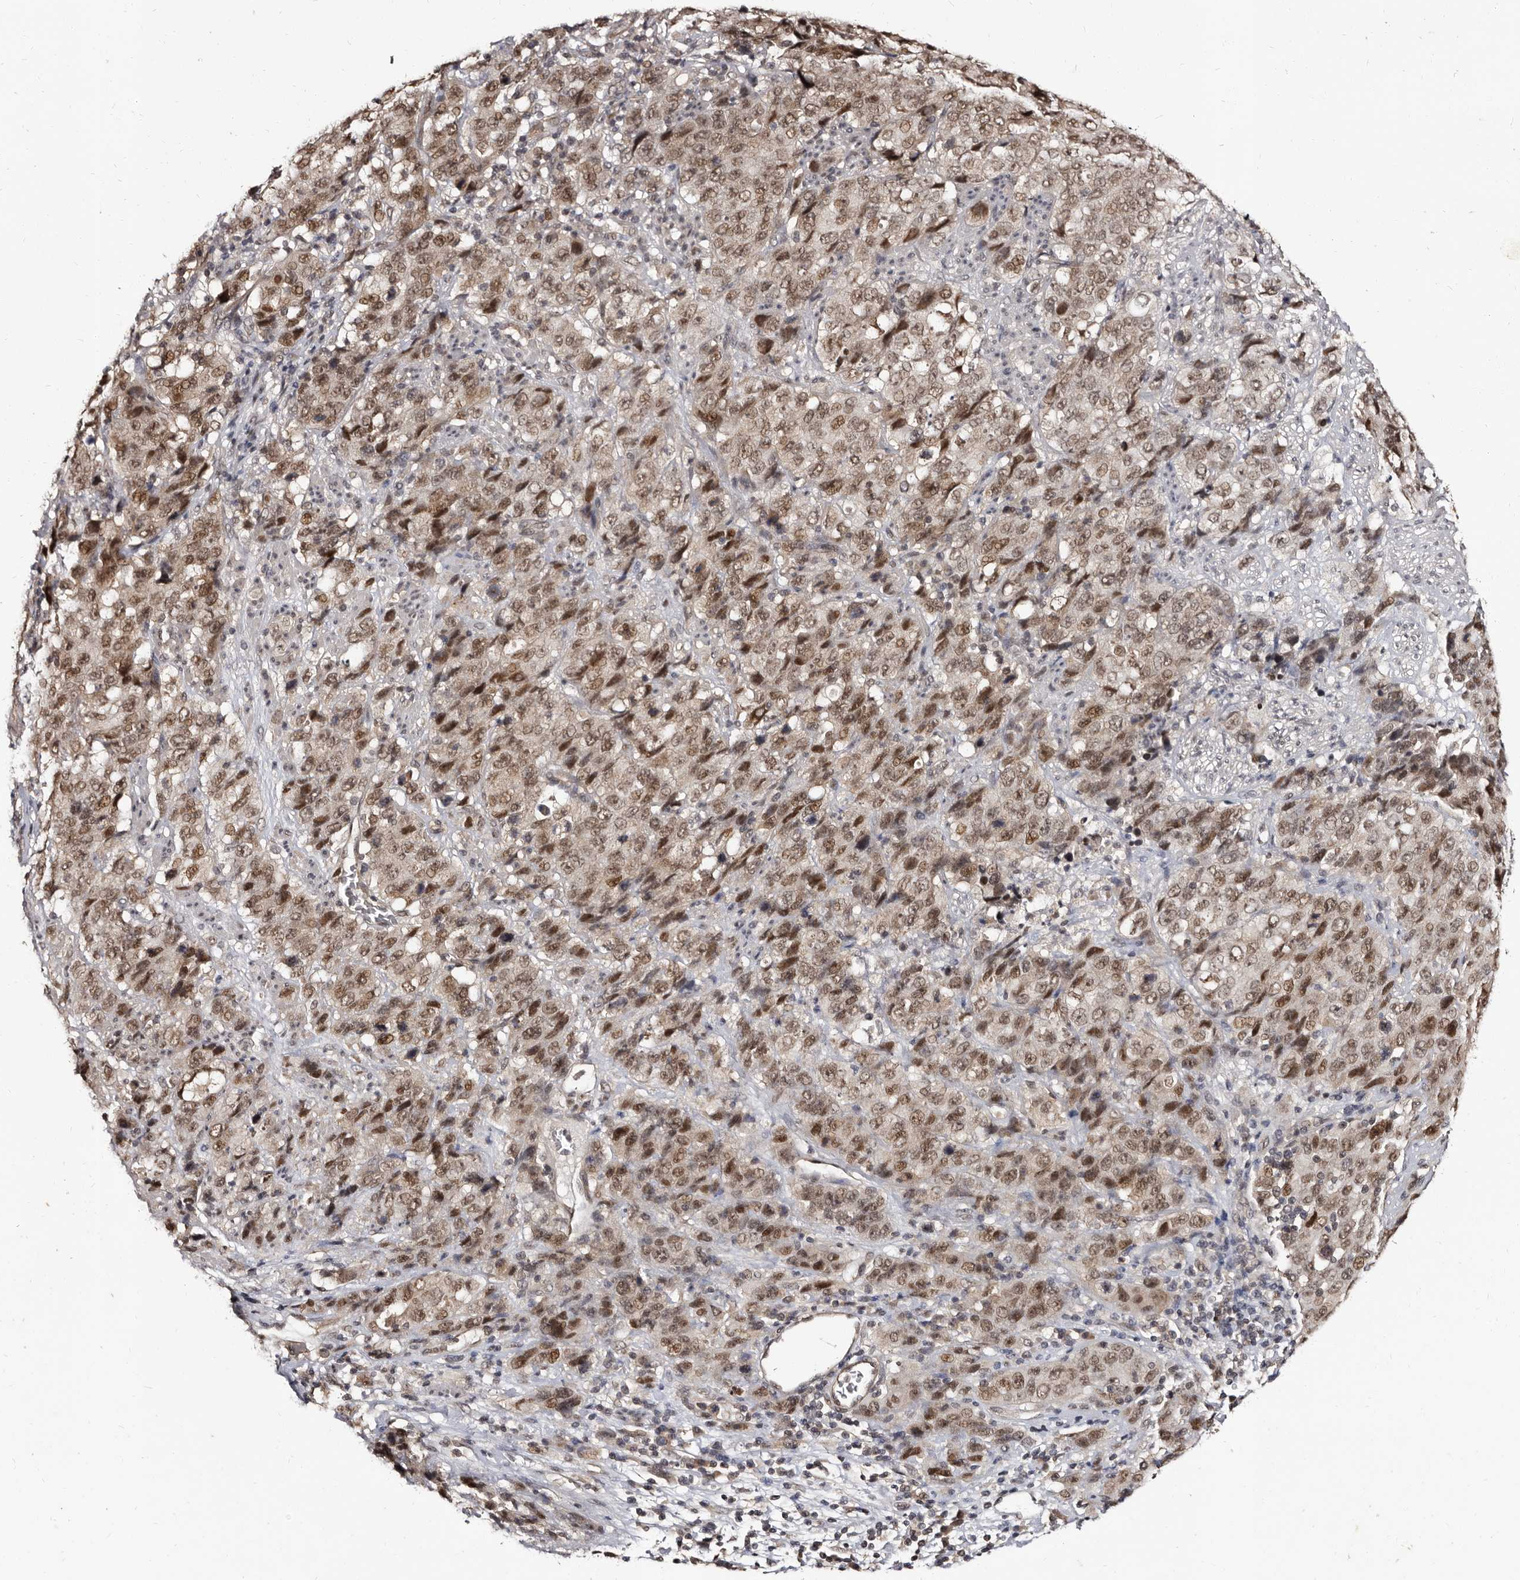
{"staining": {"intensity": "moderate", "quantity": ">75%", "location": "nuclear"}, "tissue": "stomach cancer", "cell_type": "Tumor cells", "image_type": "cancer", "snomed": [{"axis": "morphology", "description": "Adenocarcinoma, NOS"}, {"axis": "topography", "description": "Stomach"}], "caption": "The image shows a brown stain indicating the presence of a protein in the nuclear of tumor cells in stomach adenocarcinoma.", "gene": "TBC1D22B", "patient": {"sex": "male", "age": 48}}